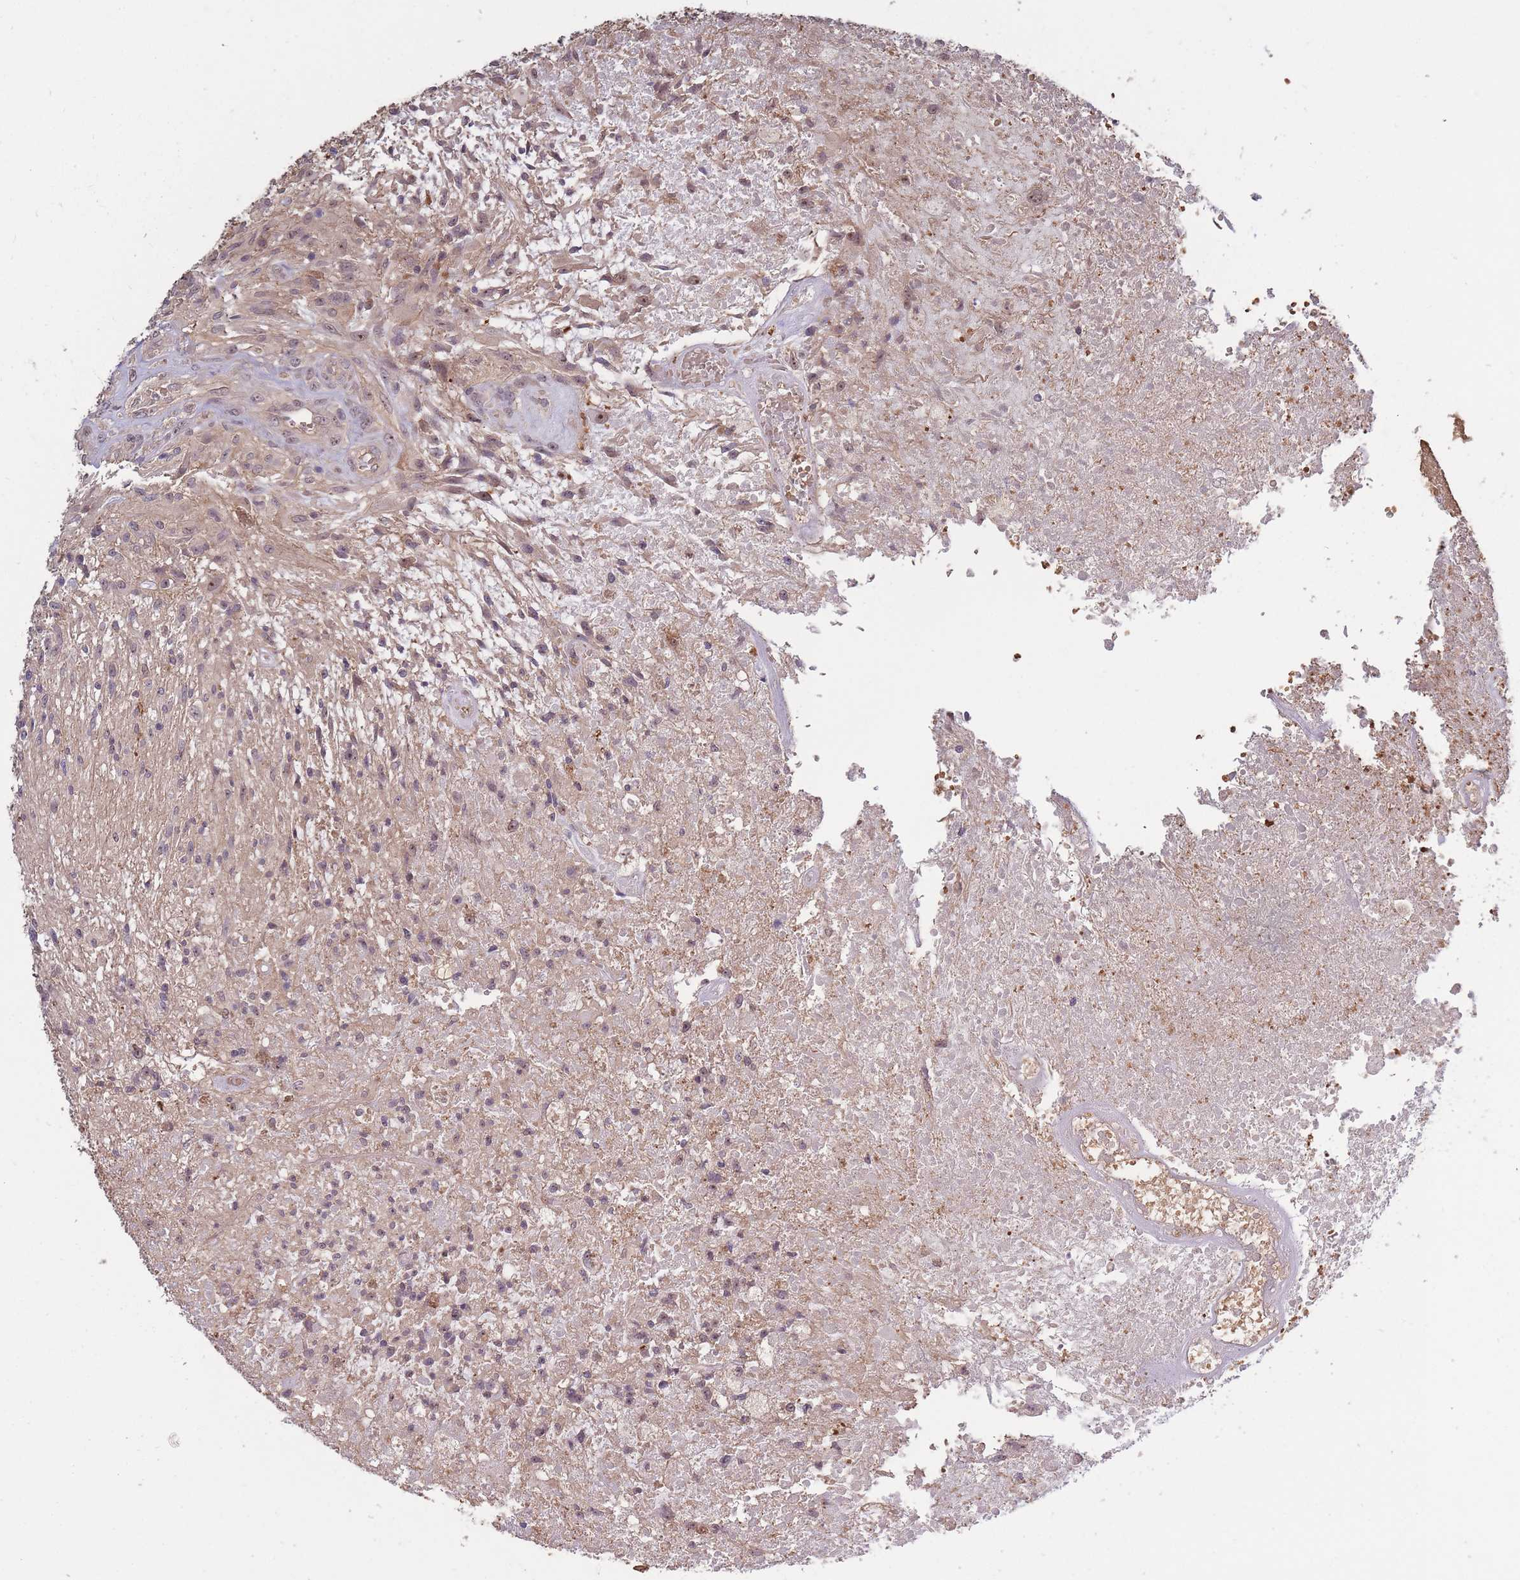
{"staining": {"intensity": "weak", "quantity": "<25%", "location": "nuclear"}, "tissue": "glioma", "cell_type": "Tumor cells", "image_type": "cancer", "snomed": [{"axis": "morphology", "description": "Glioma, malignant, High grade"}, {"axis": "topography", "description": "Brain"}], "caption": "An IHC image of glioma is shown. There is no staining in tumor cells of glioma.", "gene": "KIAA1755", "patient": {"sex": "male", "age": 56}}